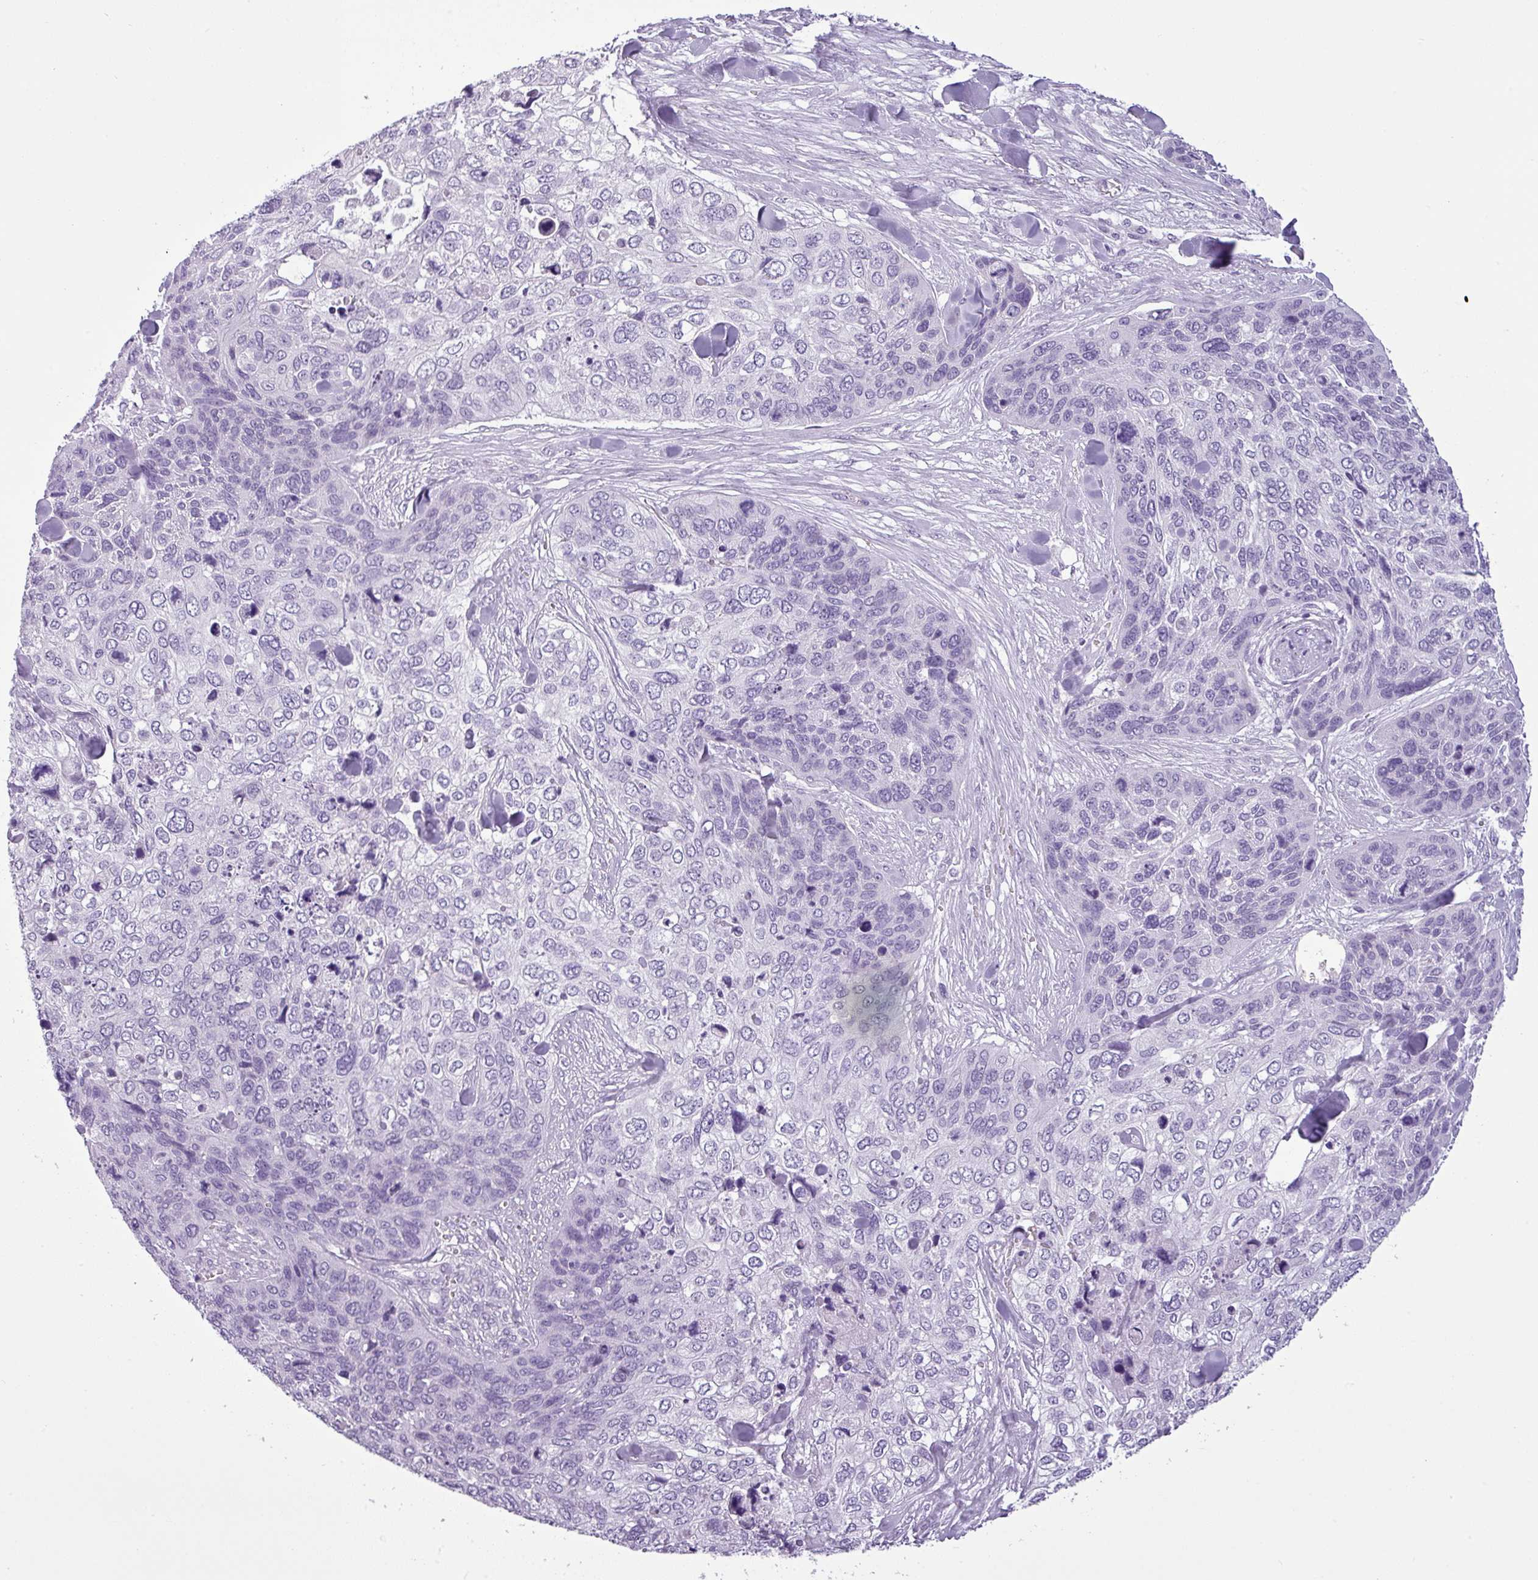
{"staining": {"intensity": "negative", "quantity": "none", "location": "none"}, "tissue": "skin cancer", "cell_type": "Tumor cells", "image_type": "cancer", "snomed": [{"axis": "morphology", "description": "Basal cell carcinoma"}, {"axis": "topography", "description": "Skin"}], "caption": "Immunohistochemical staining of human skin cancer reveals no significant expression in tumor cells. Brightfield microscopy of immunohistochemistry (IHC) stained with DAB (brown) and hematoxylin (blue), captured at high magnification.", "gene": "CDH16", "patient": {"sex": "female", "age": 74}}